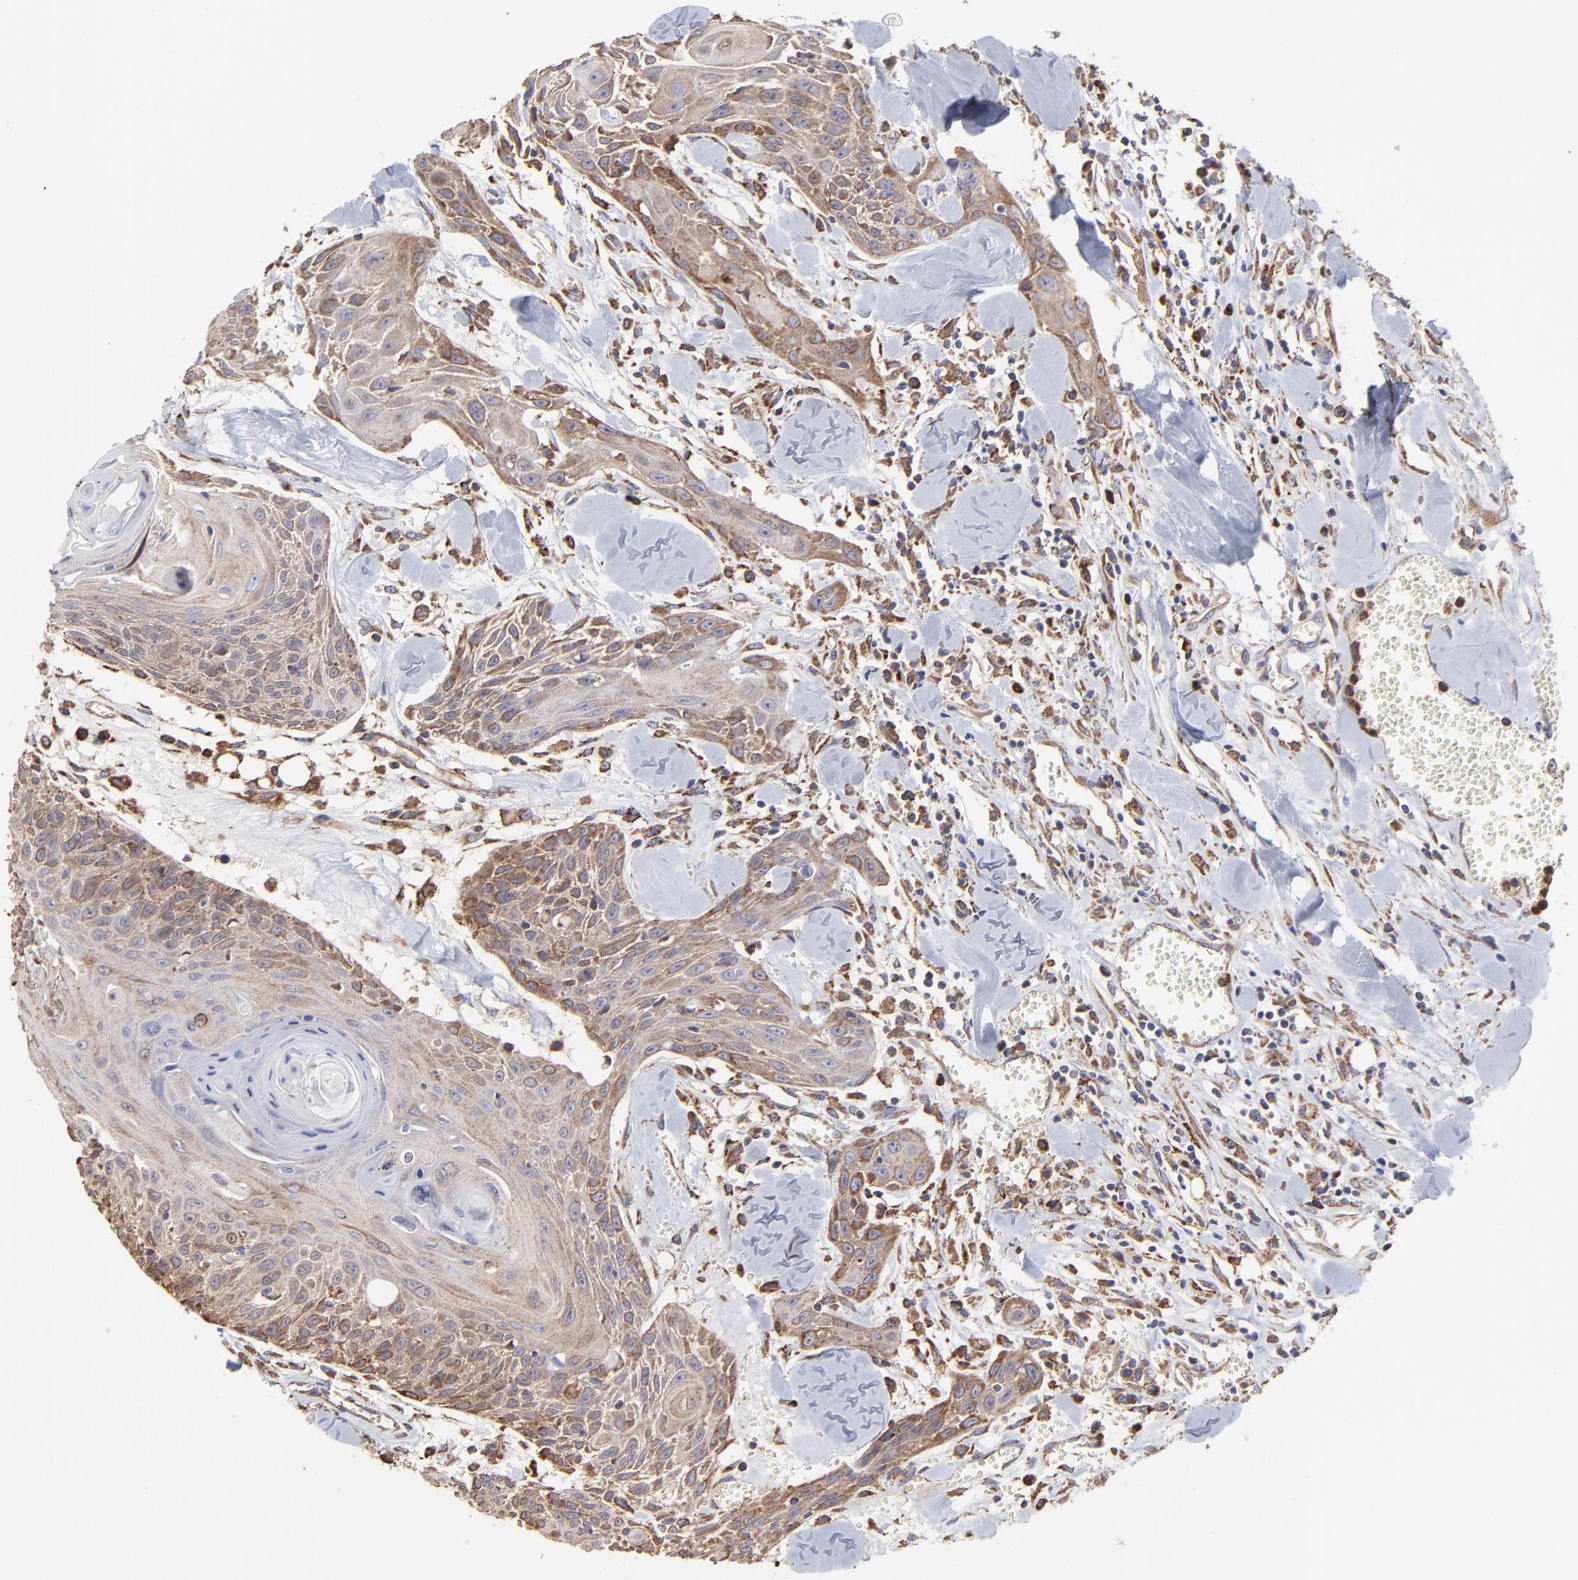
{"staining": {"intensity": "moderate", "quantity": "25%-75%", "location": "cytoplasmic/membranous"}, "tissue": "head and neck cancer", "cell_type": "Tumor cells", "image_type": "cancer", "snomed": [{"axis": "morphology", "description": "Squamous cell carcinoma, NOS"}, {"axis": "morphology", "description": "Squamous cell carcinoma, metastatic, NOS"}, {"axis": "topography", "description": "Lymph node"}, {"axis": "topography", "description": "Salivary gland"}, {"axis": "topography", "description": "Head-Neck"}], "caption": "DAB immunohistochemical staining of head and neck metastatic squamous cell carcinoma displays moderate cytoplasmic/membranous protein staining in approximately 25%-75% of tumor cells.", "gene": "PFKM", "patient": {"sex": "female", "age": 74}}